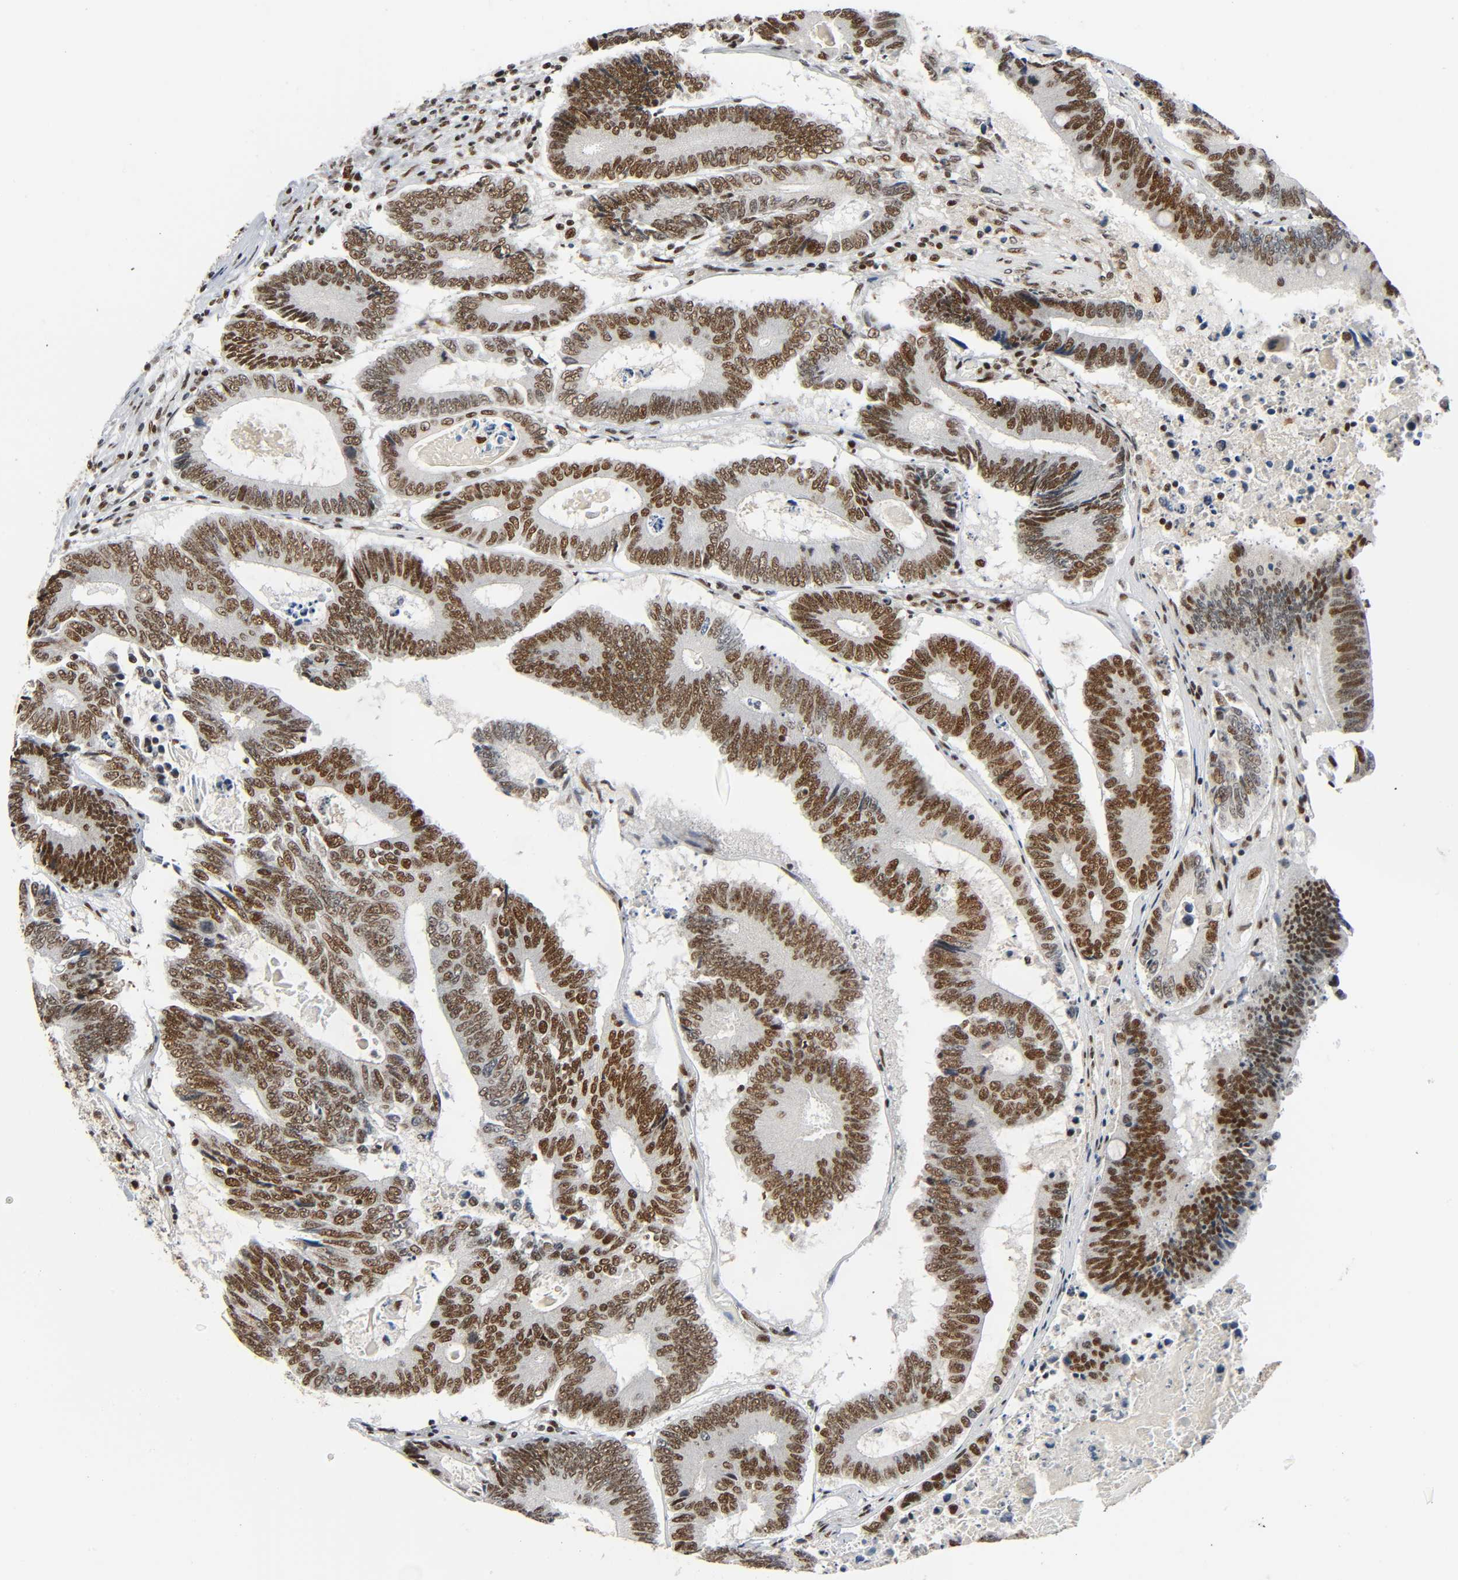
{"staining": {"intensity": "strong", "quantity": ">75%", "location": "nuclear"}, "tissue": "colorectal cancer", "cell_type": "Tumor cells", "image_type": "cancer", "snomed": [{"axis": "morphology", "description": "Adenocarcinoma, NOS"}, {"axis": "topography", "description": "Colon"}], "caption": "Immunohistochemistry (DAB) staining of human colorectal adenocarcinoma displays strong nuclear protein staining in approximately >75% of tumor cells. Using DAB (brown) and hematoxylin (blue) stains, captured at high magnification using brightfield microscopy.", "gene": "CDK9", "patient": {"sex": "female", "age": 78}}